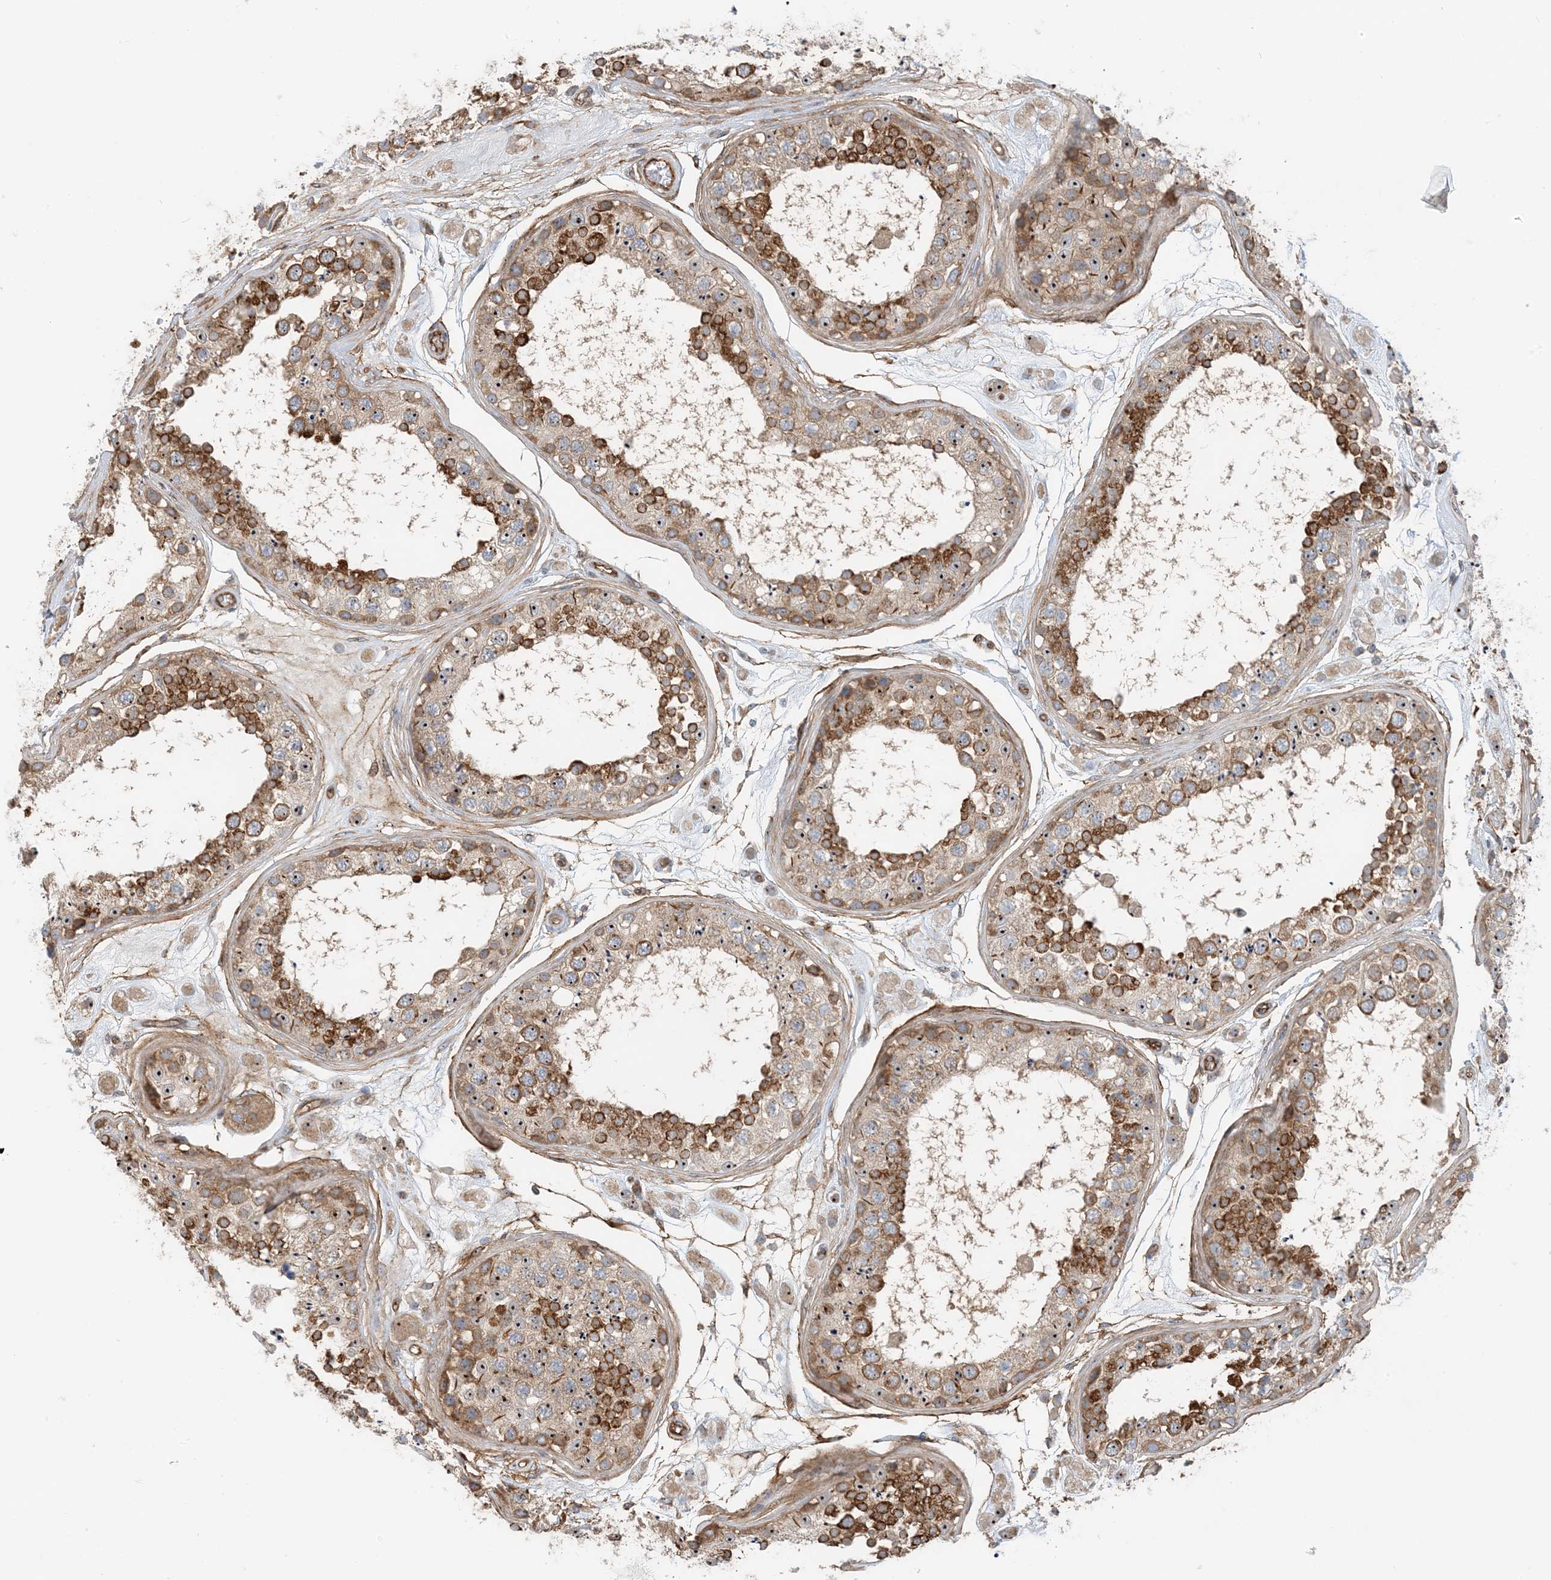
{"staining": {"intensity": "strong", "quantity": ">75%", "location": "cytoplasmic/membranous"}, "tissue": "testis", "cell_type": "Cells in seminiferous ducts", "image_type": "normal", "snomed": [{"axis": "morphology", "description": "Normal tissue, NOS"}, {"axis": "topography", "description": "Testis"}], "caption": "DAB immunohistochemical staining of normal human testis exhibits strong cytoplasmic/membranous protein staining in about >75% of cells in seminiferous ducts.", "gene": "MYL5", "patient": {"sex": "male", "age": 25}}